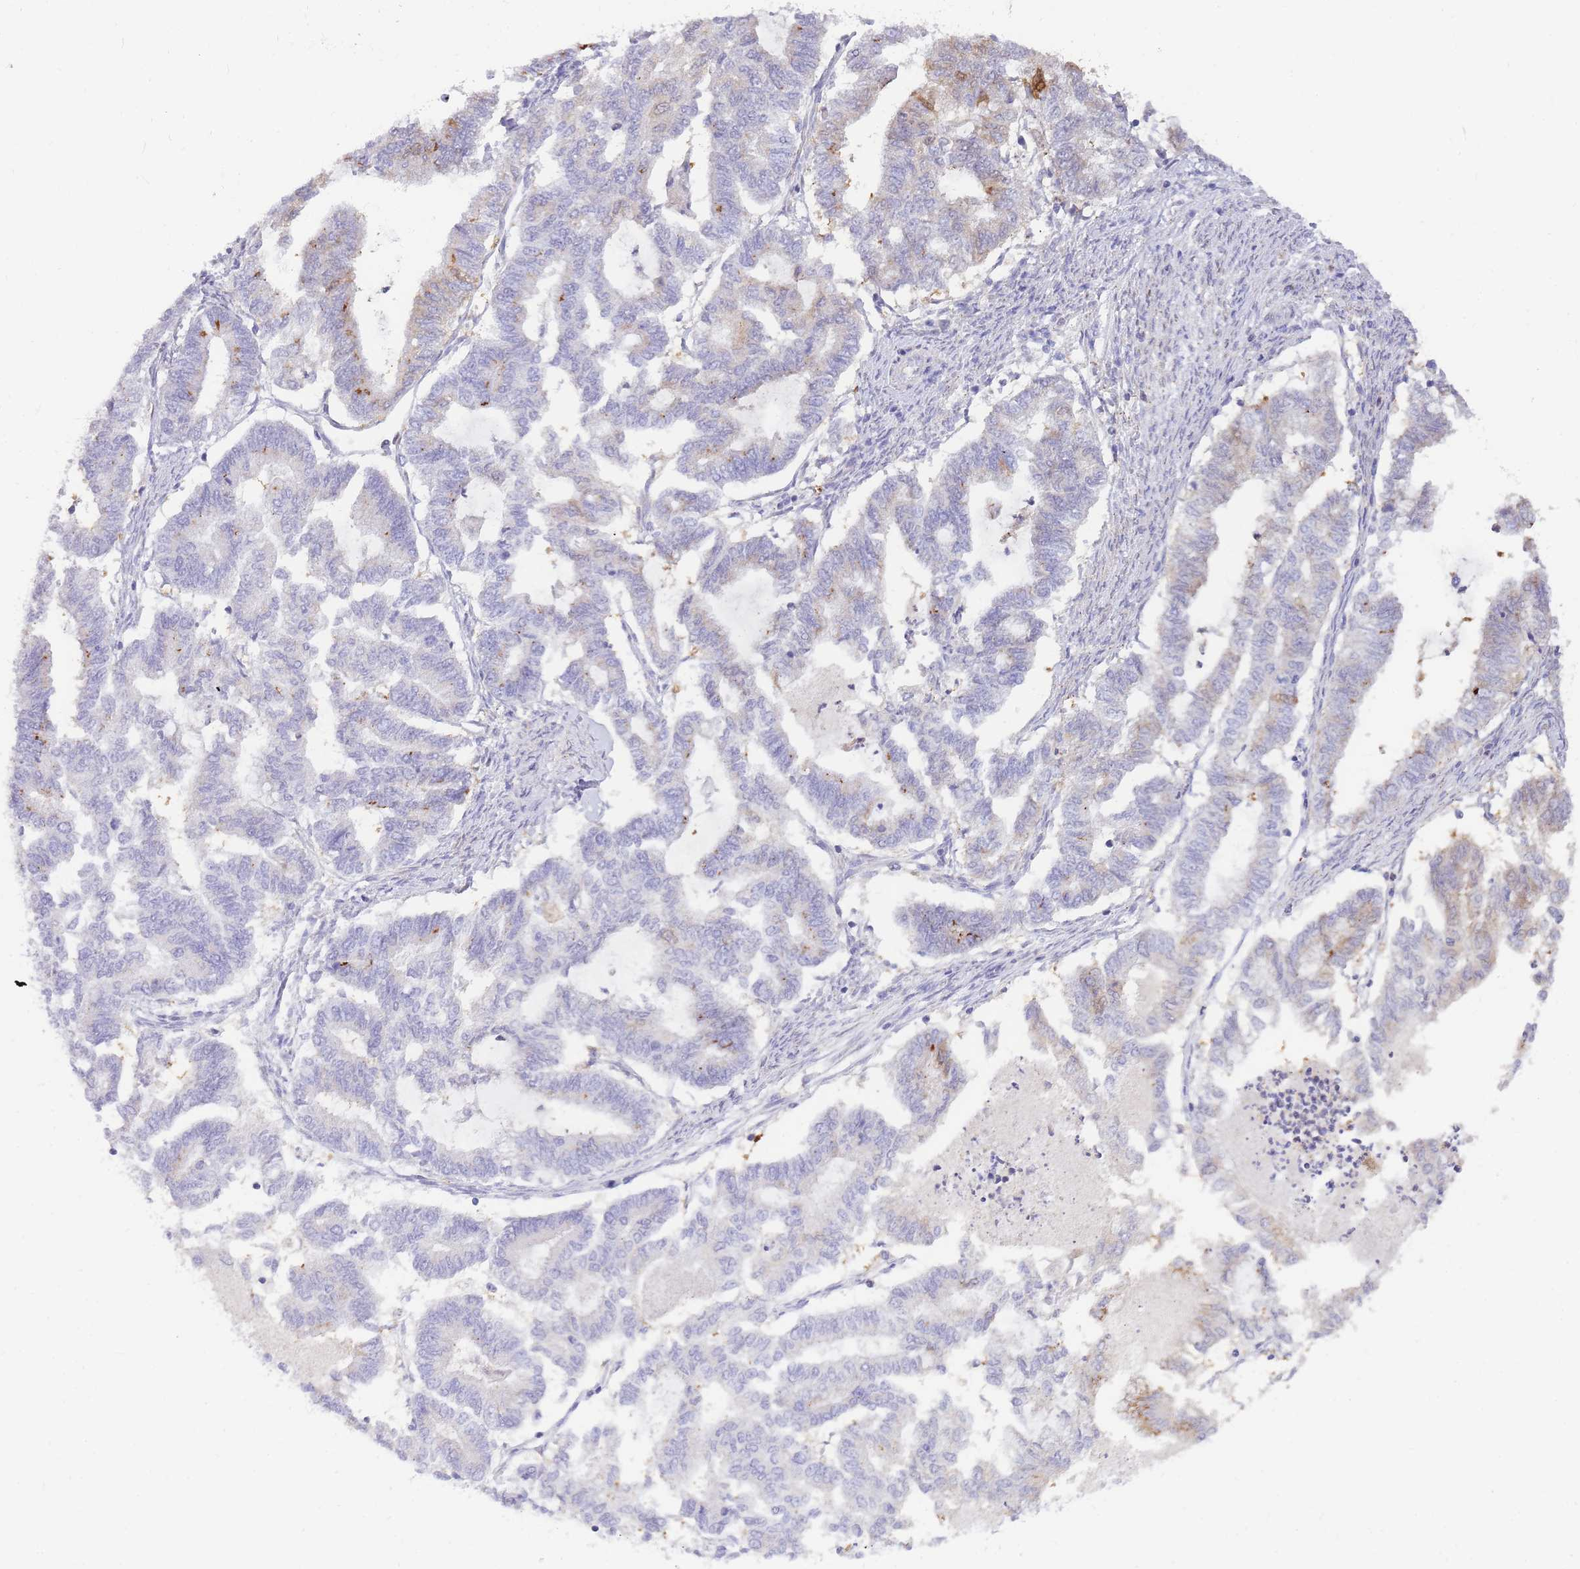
{"staining": {"intensity": "moderate", "quantity": "<25%", "location": "cytoplasmic/membranous"}, "tissue": "endometrial cancer", "cell_type": "Tumor cells", "image_type": "cancer", "snomed": [{"axis": "morphology", "description": "Adenocarcinoma, NOS"}, {"axis": "topography", "description": "Endometrium"}], "caption": "An image of human endometrial cancer stained for a protein displays moderate cytoplasmic/membranous brown staining in tumor cells.", "gene": "NKX1-2", "patient": {"sex": "female", "age": 79}}